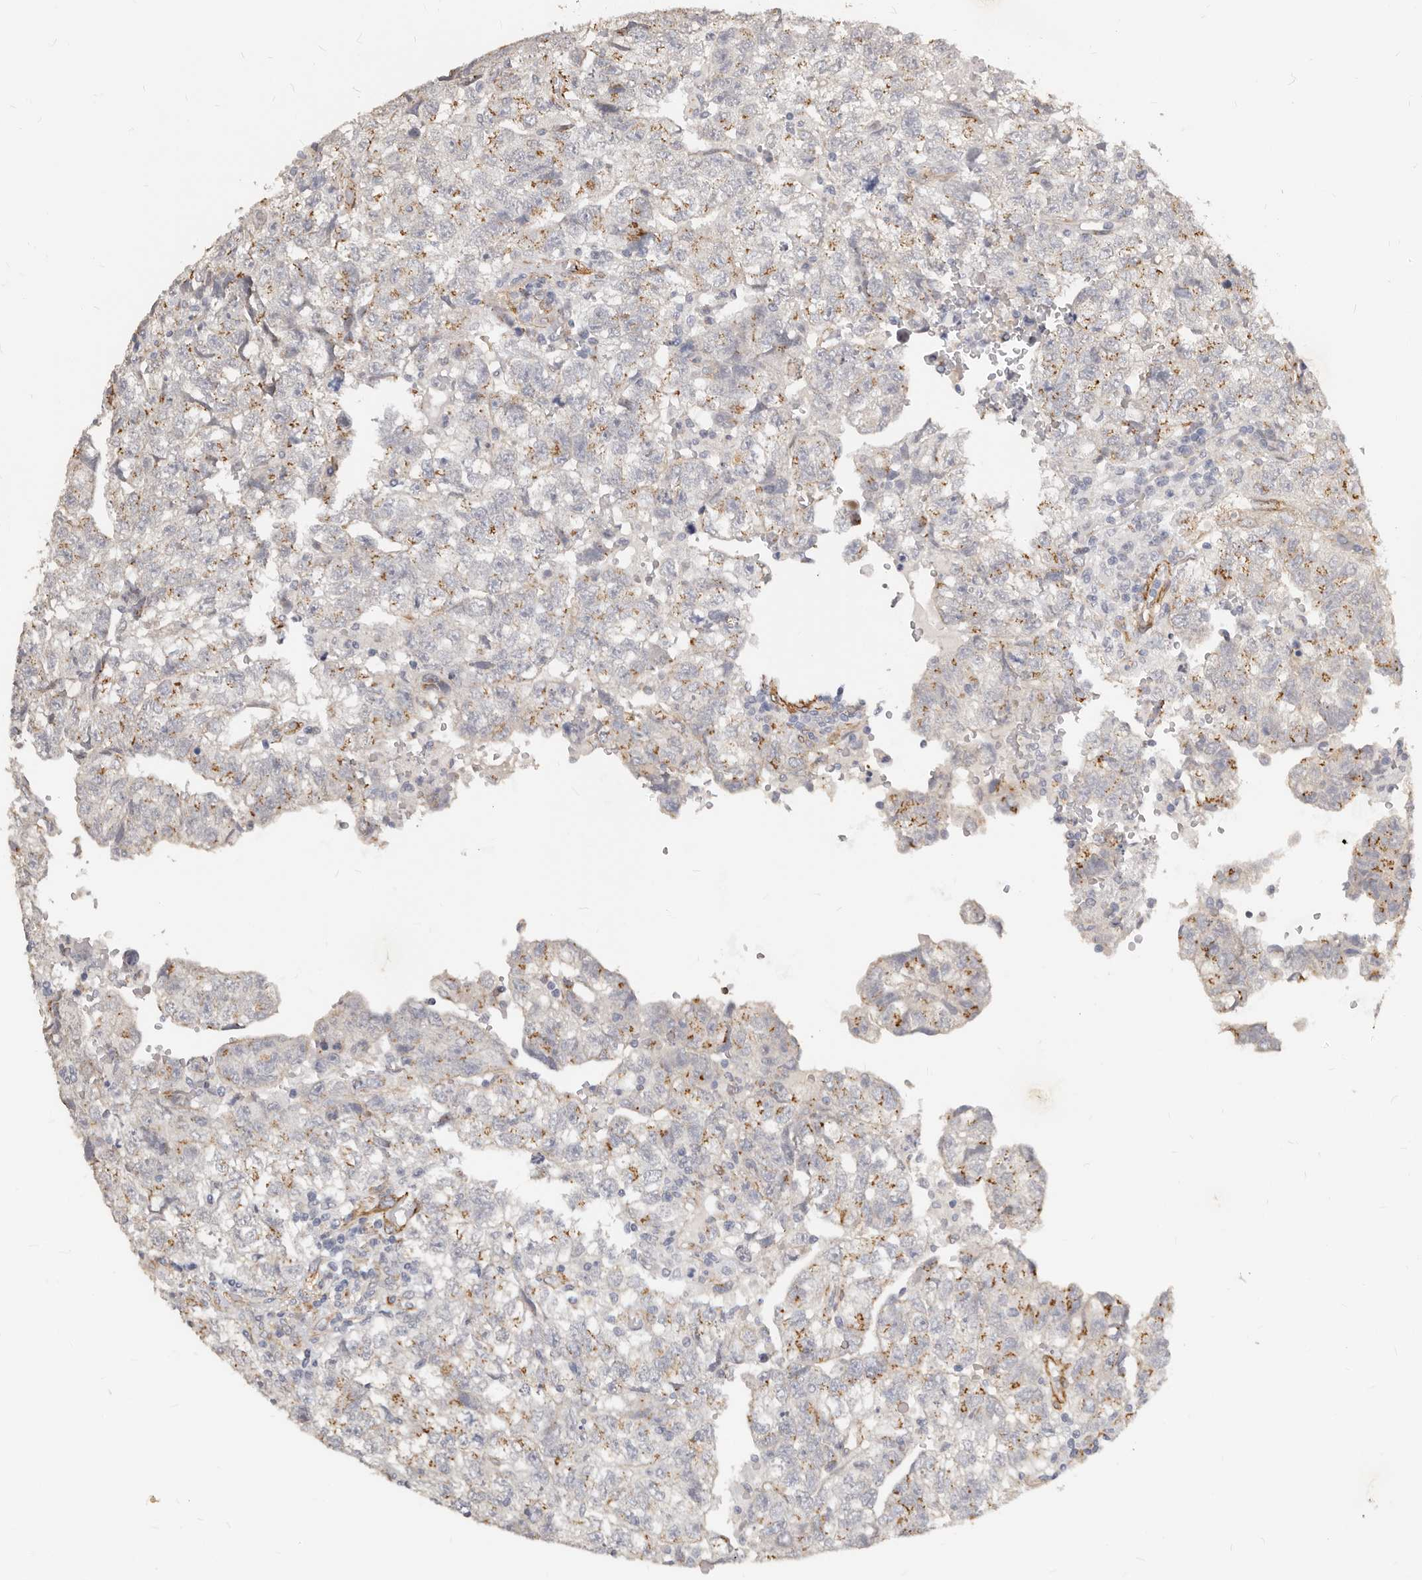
{"staining": {"intensity": "weak", "quantity": "25%-75%", "location": "cytoplasmic/membranous"}, "tissue": "testis cancer", "cell_type": "Tumor cells", "image_type": "cancer", "snomed": [{"axis": "morphology", "description": "Carcinoma, Embryonal, NOS"}, {"axis": "topography", "description": "Testis"}], "caption": "Immunohistochemistry (IHC) (DAB) staining of embryonal carcinoma (testis) displays weak cytoplasmic/membranous protein staining in about 25%-75% of tumor cells.", "gene": "RABAC1", "patient": {"sex": "male", "age": 36}}